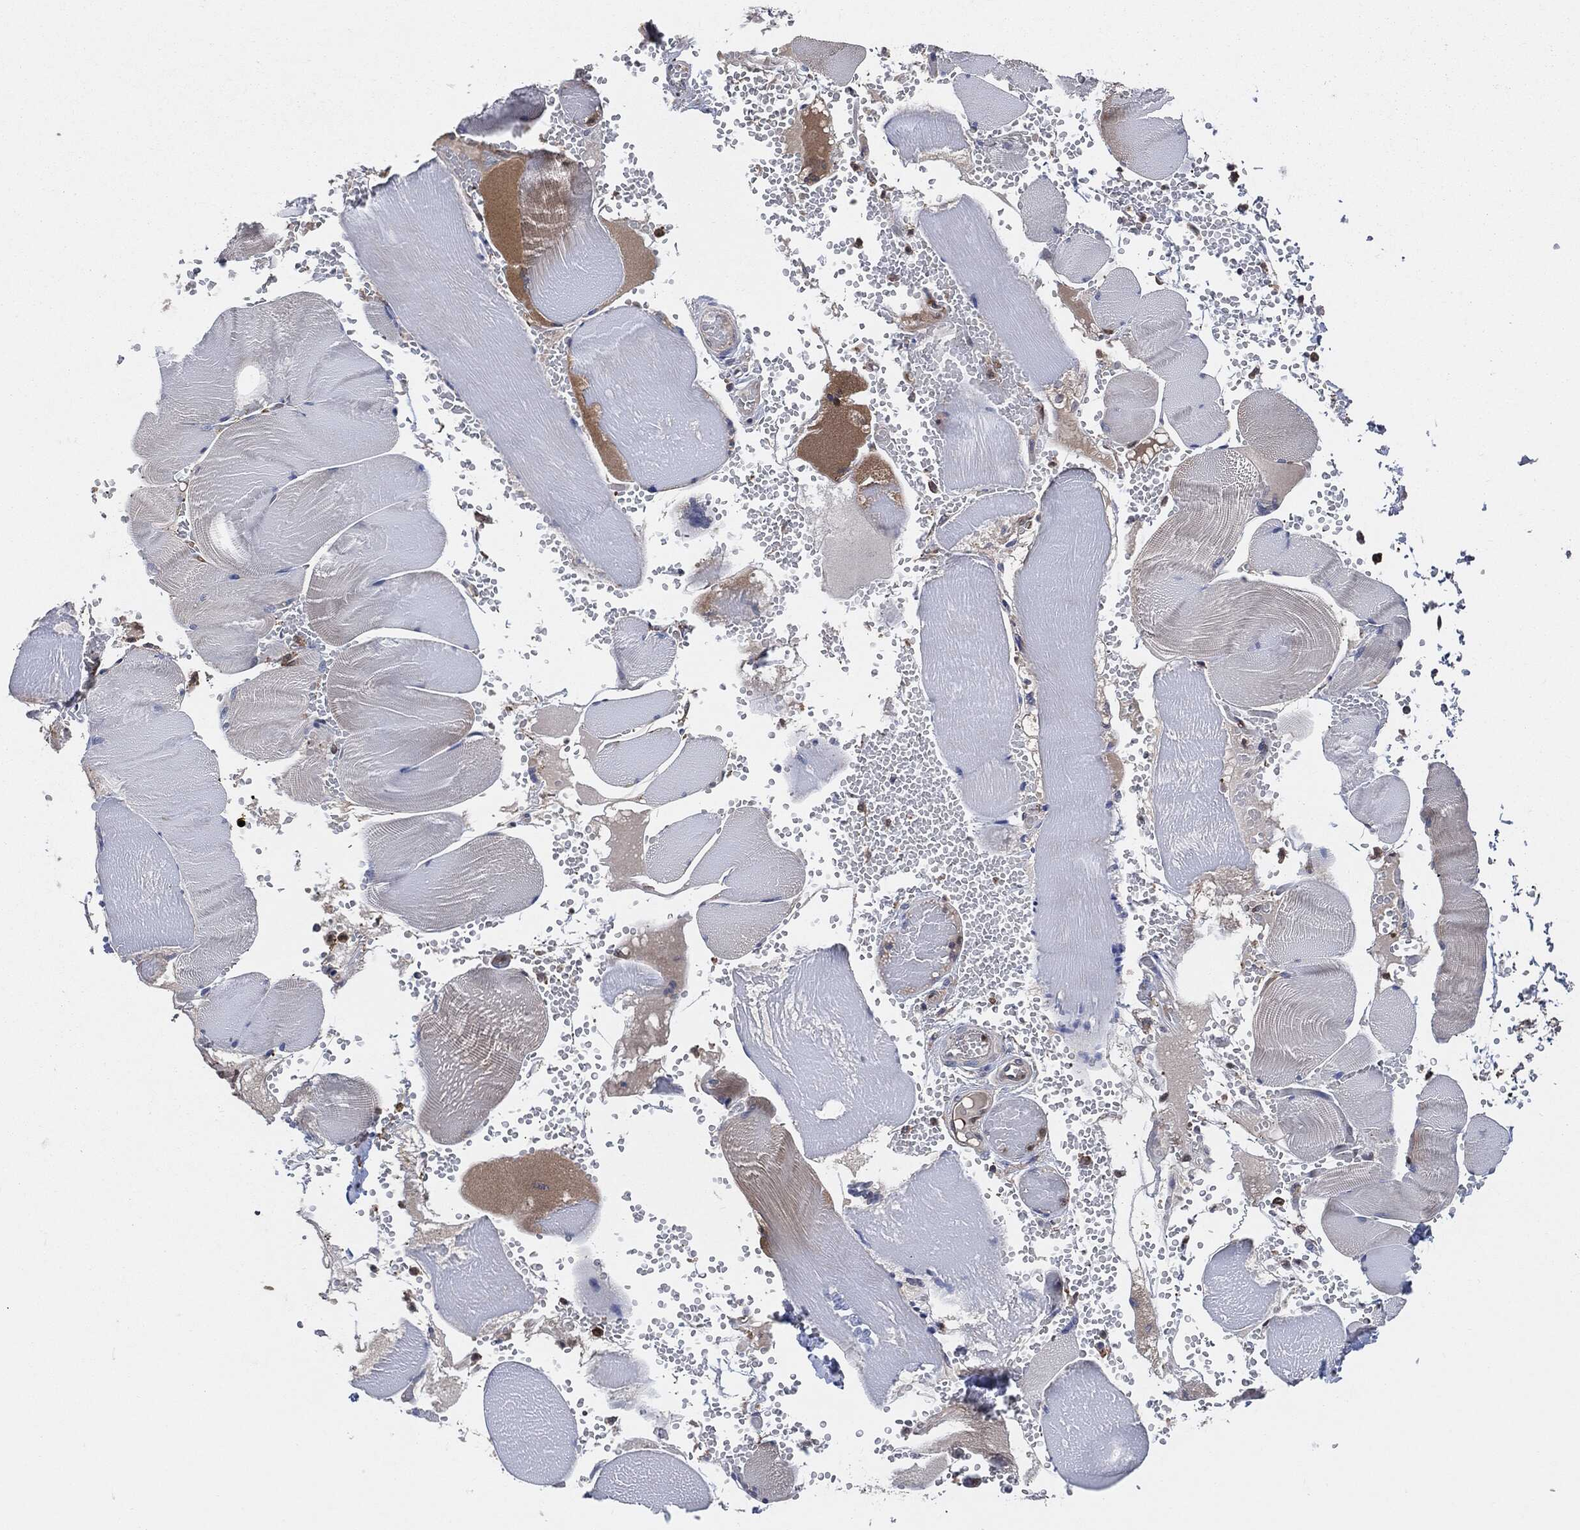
{"staining": {"intensity": "negative", "quantity": "none", "location": "none"}, "tissue": "skeletal muscle", "cell_type": "Myocytes", "image_type": "normal", "snomed": [{"axis": "morphology", "description": "Normal tissue, NOS"}, {"axis": "topography", "description": "Skeletal muscle"}], "caption": "Immunohistochemistry (IHC) histopathology image of unremarkable skeletal muscle stained for a protein (brown), which exhibits no expression in myocytes.", "gene": "XPNPEP1", "patient": {"sex": "male", "age": 56}}